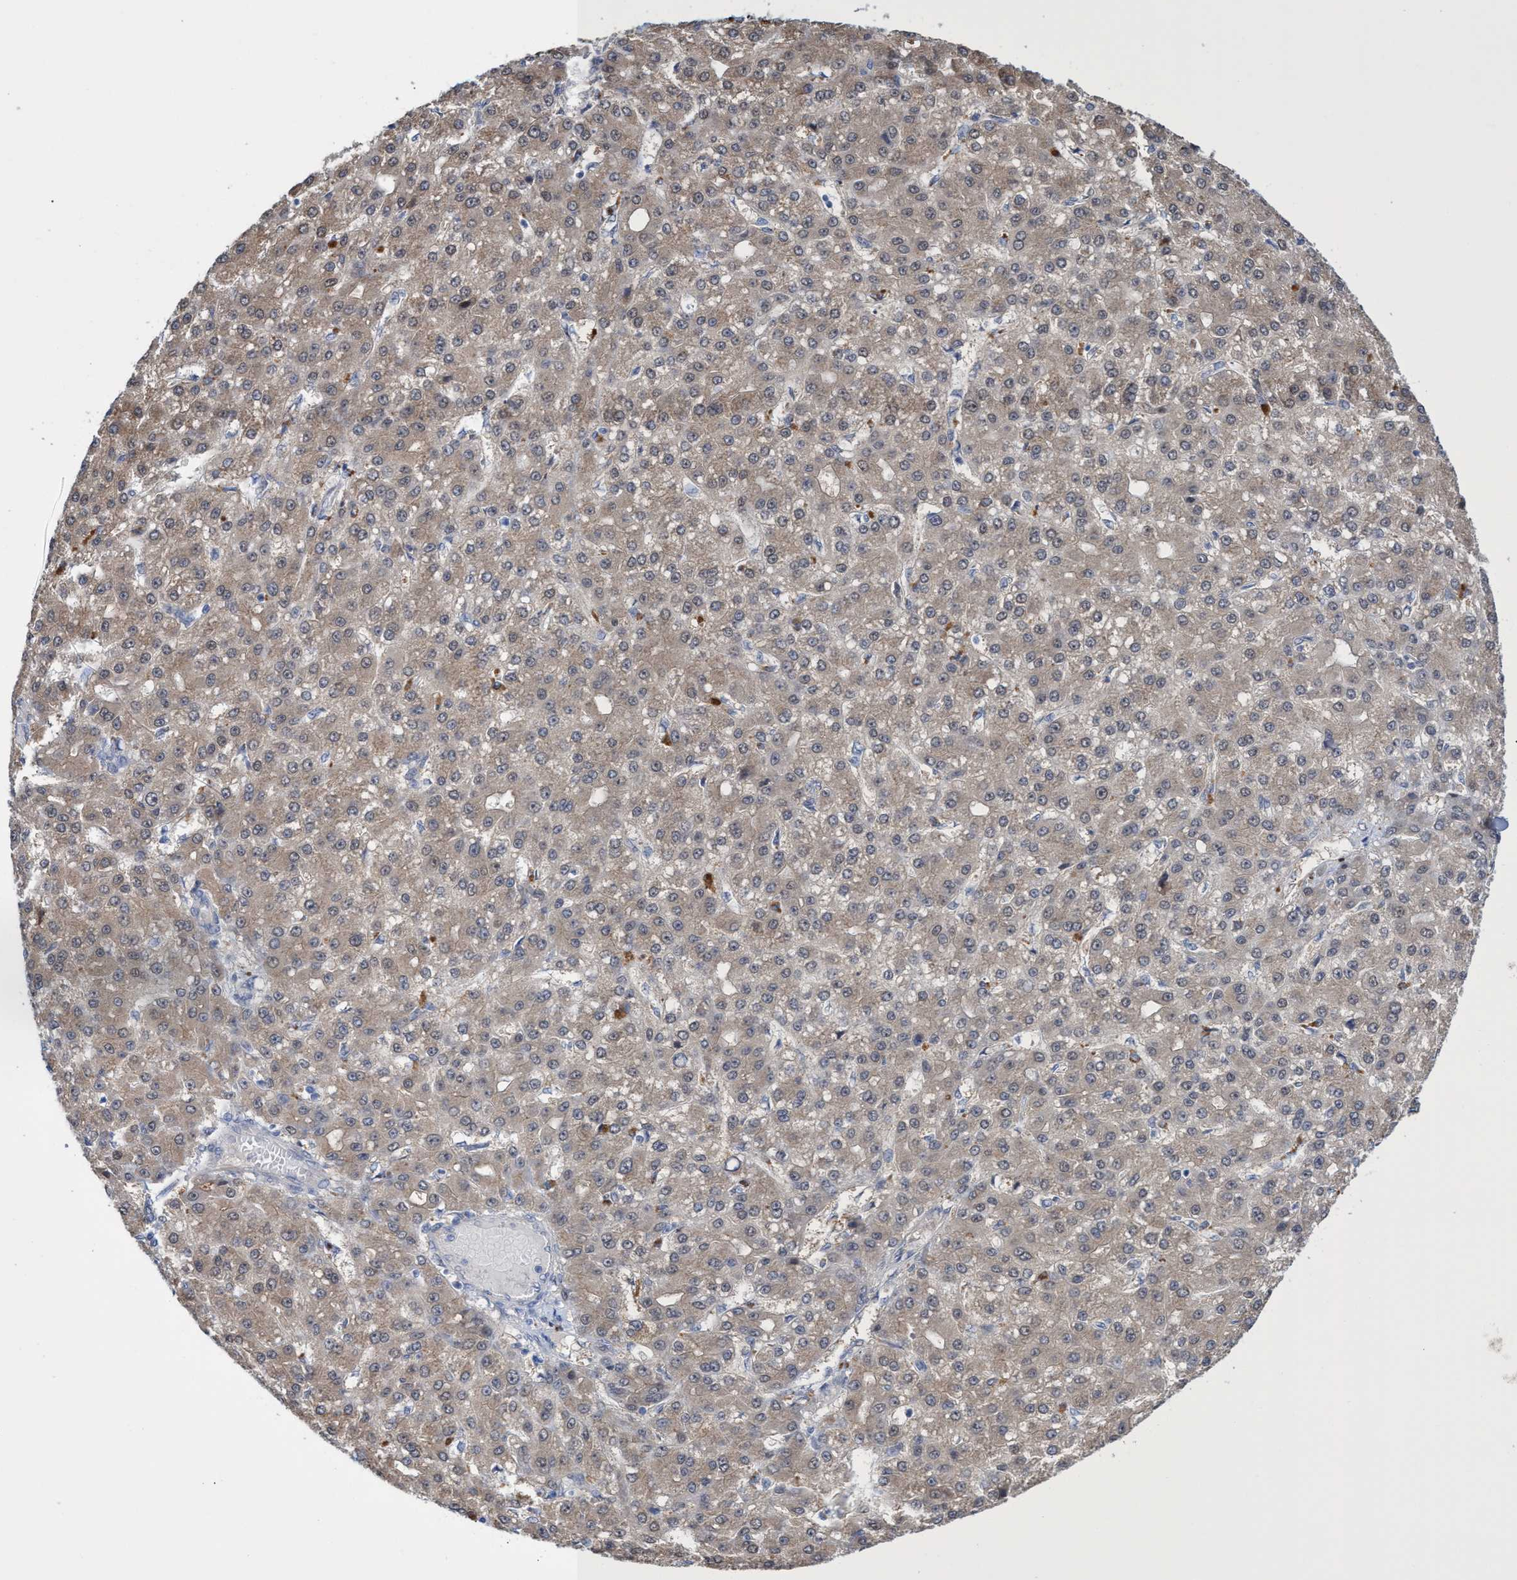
{"staining": {"intensity": "weak", "quantity": ">75%", "location": "cytoplasmic/membranous"}, "tissue": "liver cancer", "cell_type": "Tumor cells", "image_type": "cancer", "snomed": [{"axis": "morphology", "description": "Carcinoma, Hepatocellular, NOS"}, {"axis": "topography", "description": "Liver"}], "caption": "Immunohistochemistry (IHC) of human liver hepatocellular carcinoma reveals low levels of weak cytoplasmic/membranous expression in about >75% of tumor cells.", "gene": "SVEP1", "patient": {"sex": "male", "age": 67}}